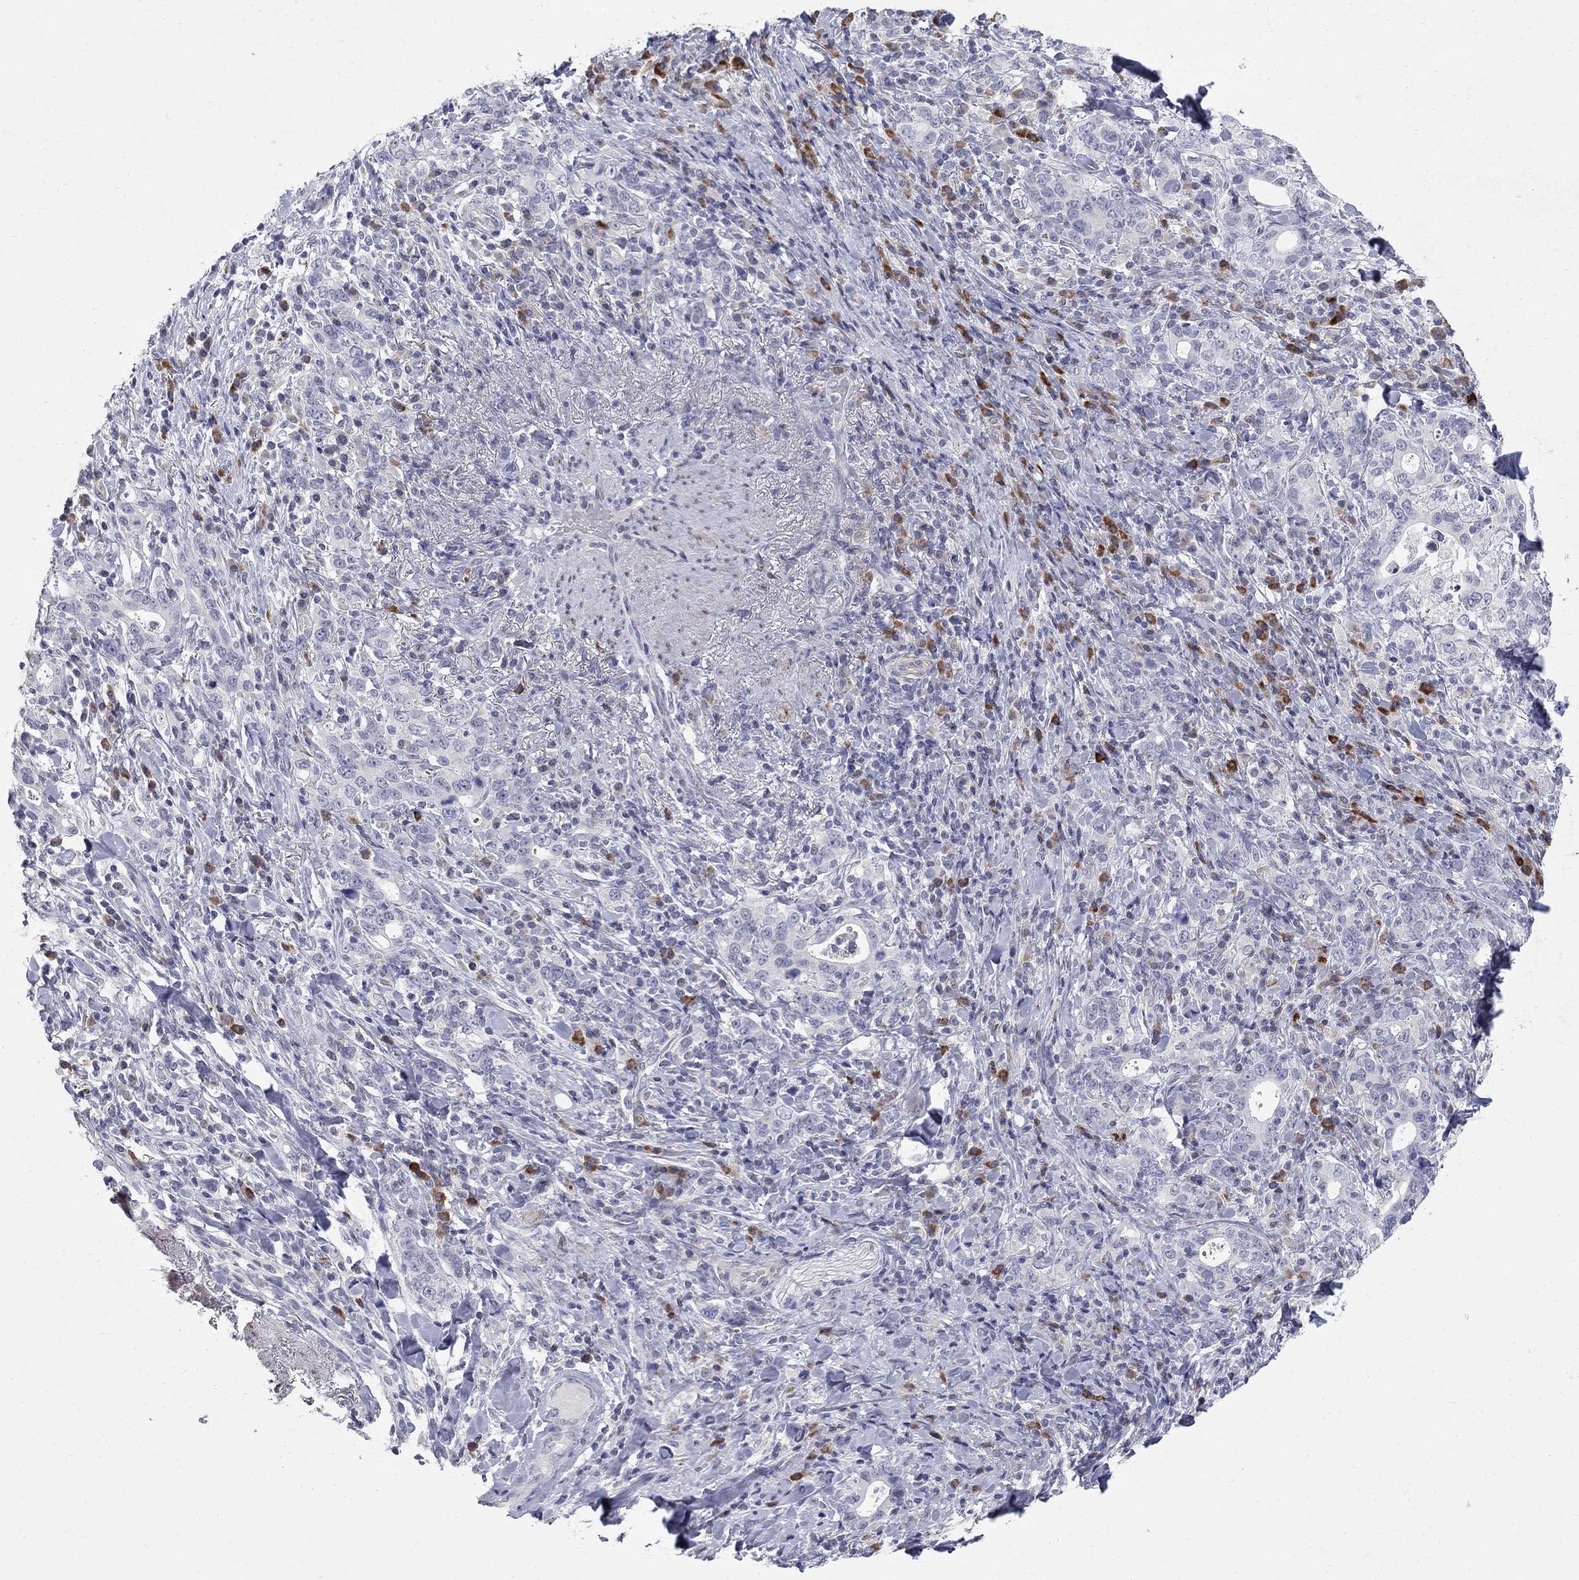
{"staining": {"intensity": "negative", "quantity": "none", "location": "none"}, "tissue": "stomach cancer", "cell_type": "Tumor cells", "image_type": "cancer", "snomed": [{"axis": "morphology", "description": "Adenocarcinoma, NOS"}, {"axis": "topography", "description": "Stomach"}], "caption": "There is no significant staining in tumor cells of stomach cancer.", "gene": "NTRK2", "patient": {"sex": "male", "age": 79}}